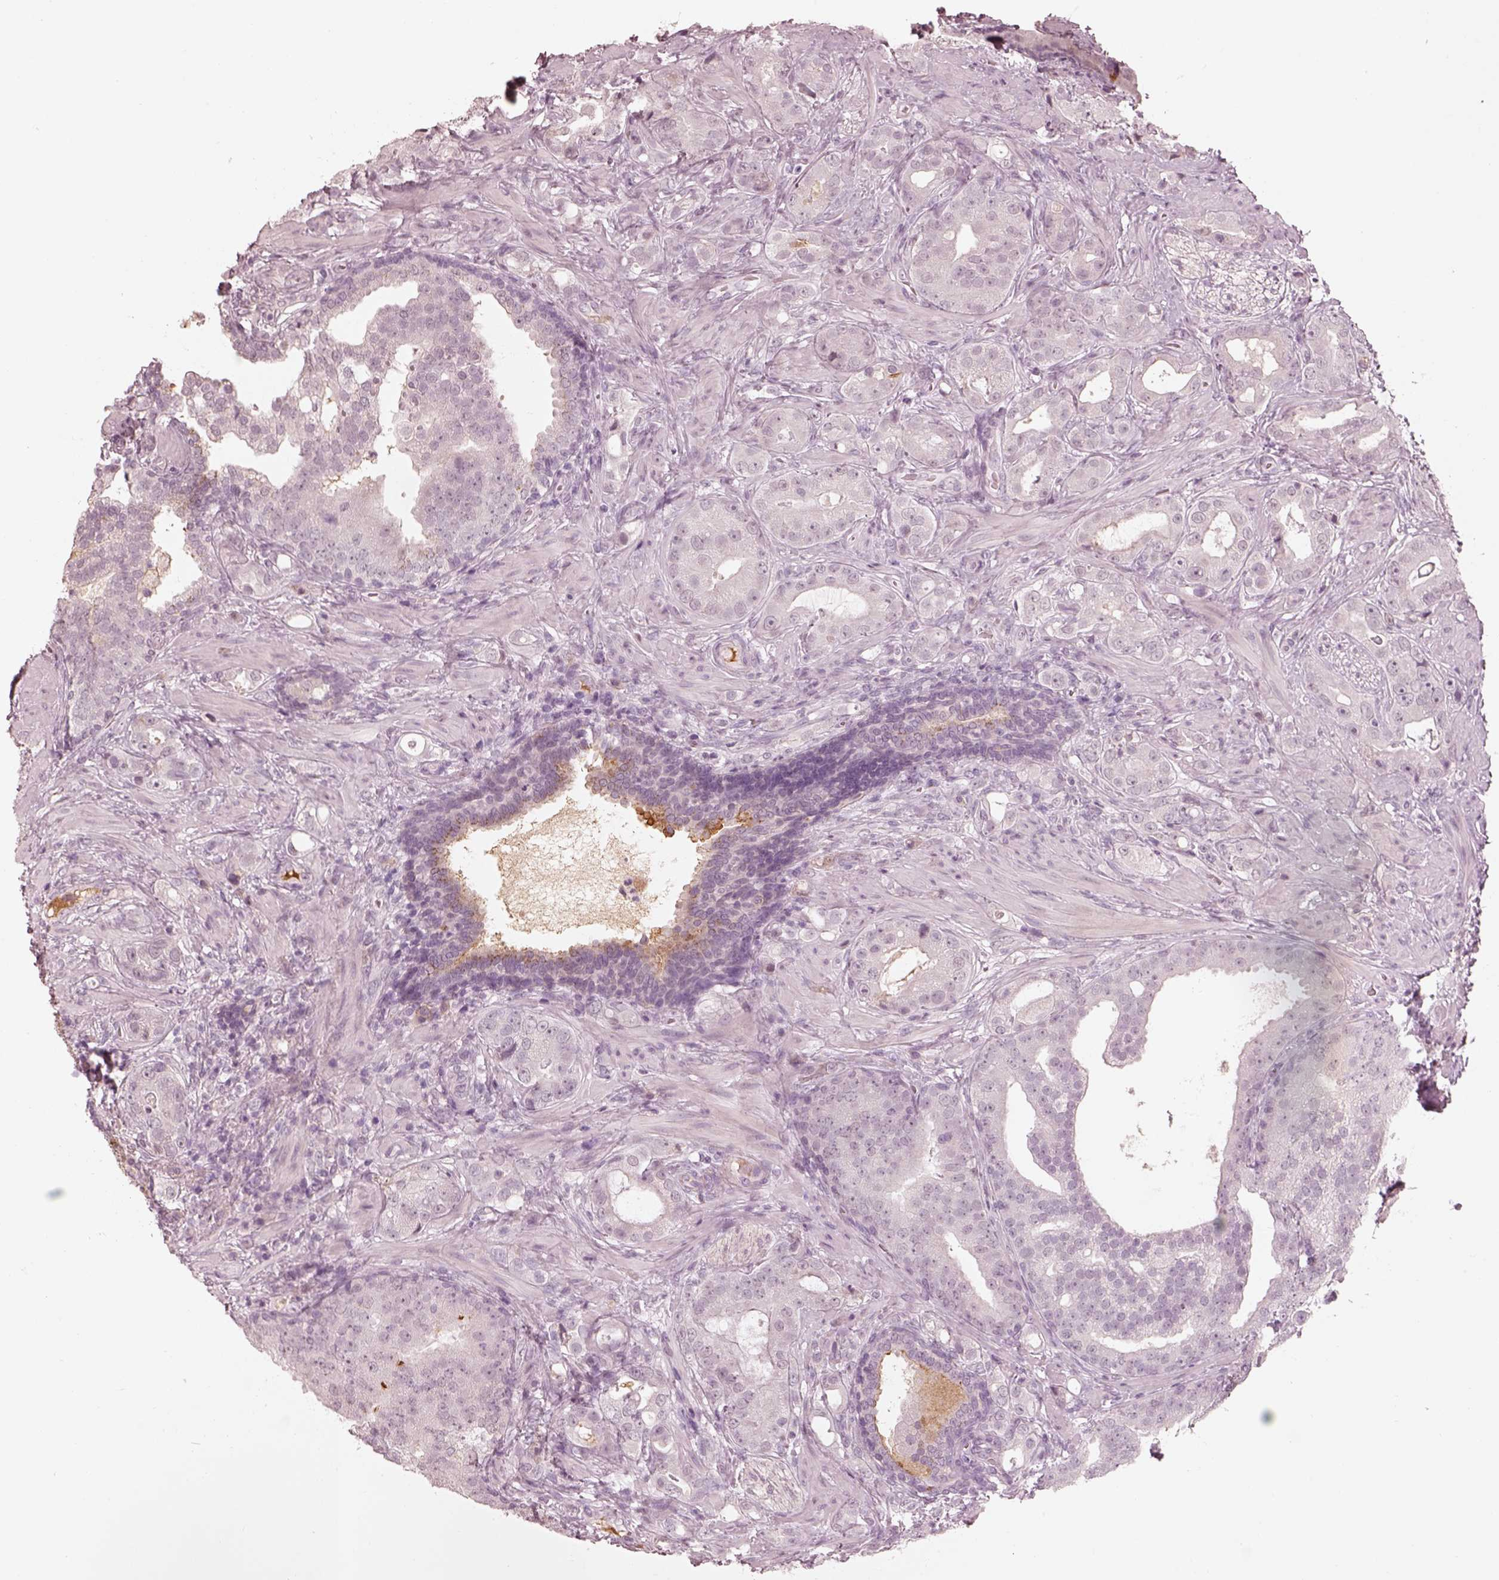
{"staining": {"intensity": "negative", "quantity": "none", "location": "none"}, "tissue": "prostate cancer", "cell_type": "Tumor cells", "image_type": "cancer", "snomed": [{"axis": "morphology", "description": "Adenocarcinoma, NOS"}, {"axis": "topography", "description": "Prostate"}], "caption": "A high-resolution image shows immunohistochemistry staining of adenocarcinoma (prostate), which displays no significant expression in tumor cells.", "gene": "KCNA2", "patient": {"sex": "male", "age": 57}}